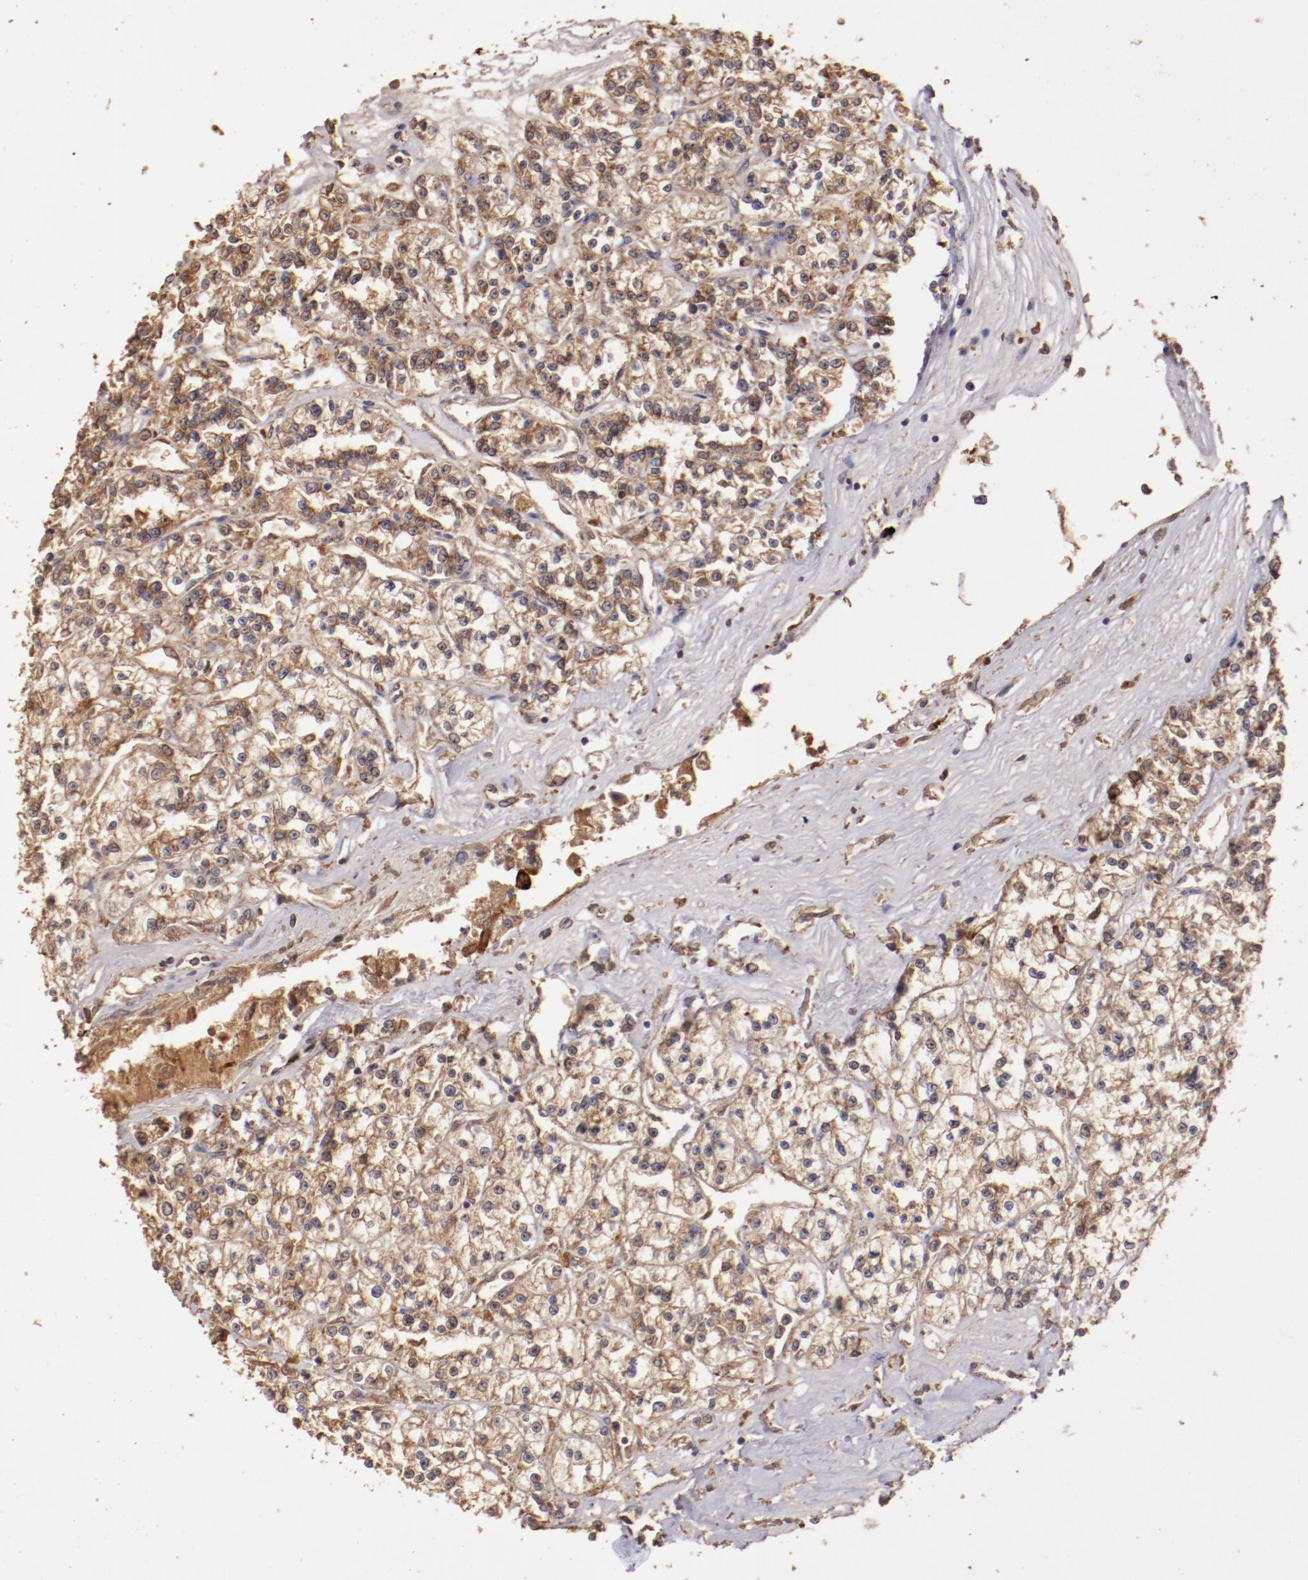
{"staining": {"intensity": "moderate", "quantity": ">75%", "location": "cytoplasmic/membranous"}, "tissue": "renal cancer", "cell_type": "Tumor cells", "image_type": "cancer", "snomed": [{"axis": "morphology", "description": "Adenocarcinoma, NOS"}, {"axis": "topography", "description": "Kidney"}], "caption": "Tumor cells demonstrate medium levels of moderate cytoplasmic/membranous staining in about >75% of cells in human renal cancer (adenocarcinoma). (IHC, brightfield microscopy, high magnification).", "gene": "SRRD", "patient": {"sex": "female", "age": 76}}